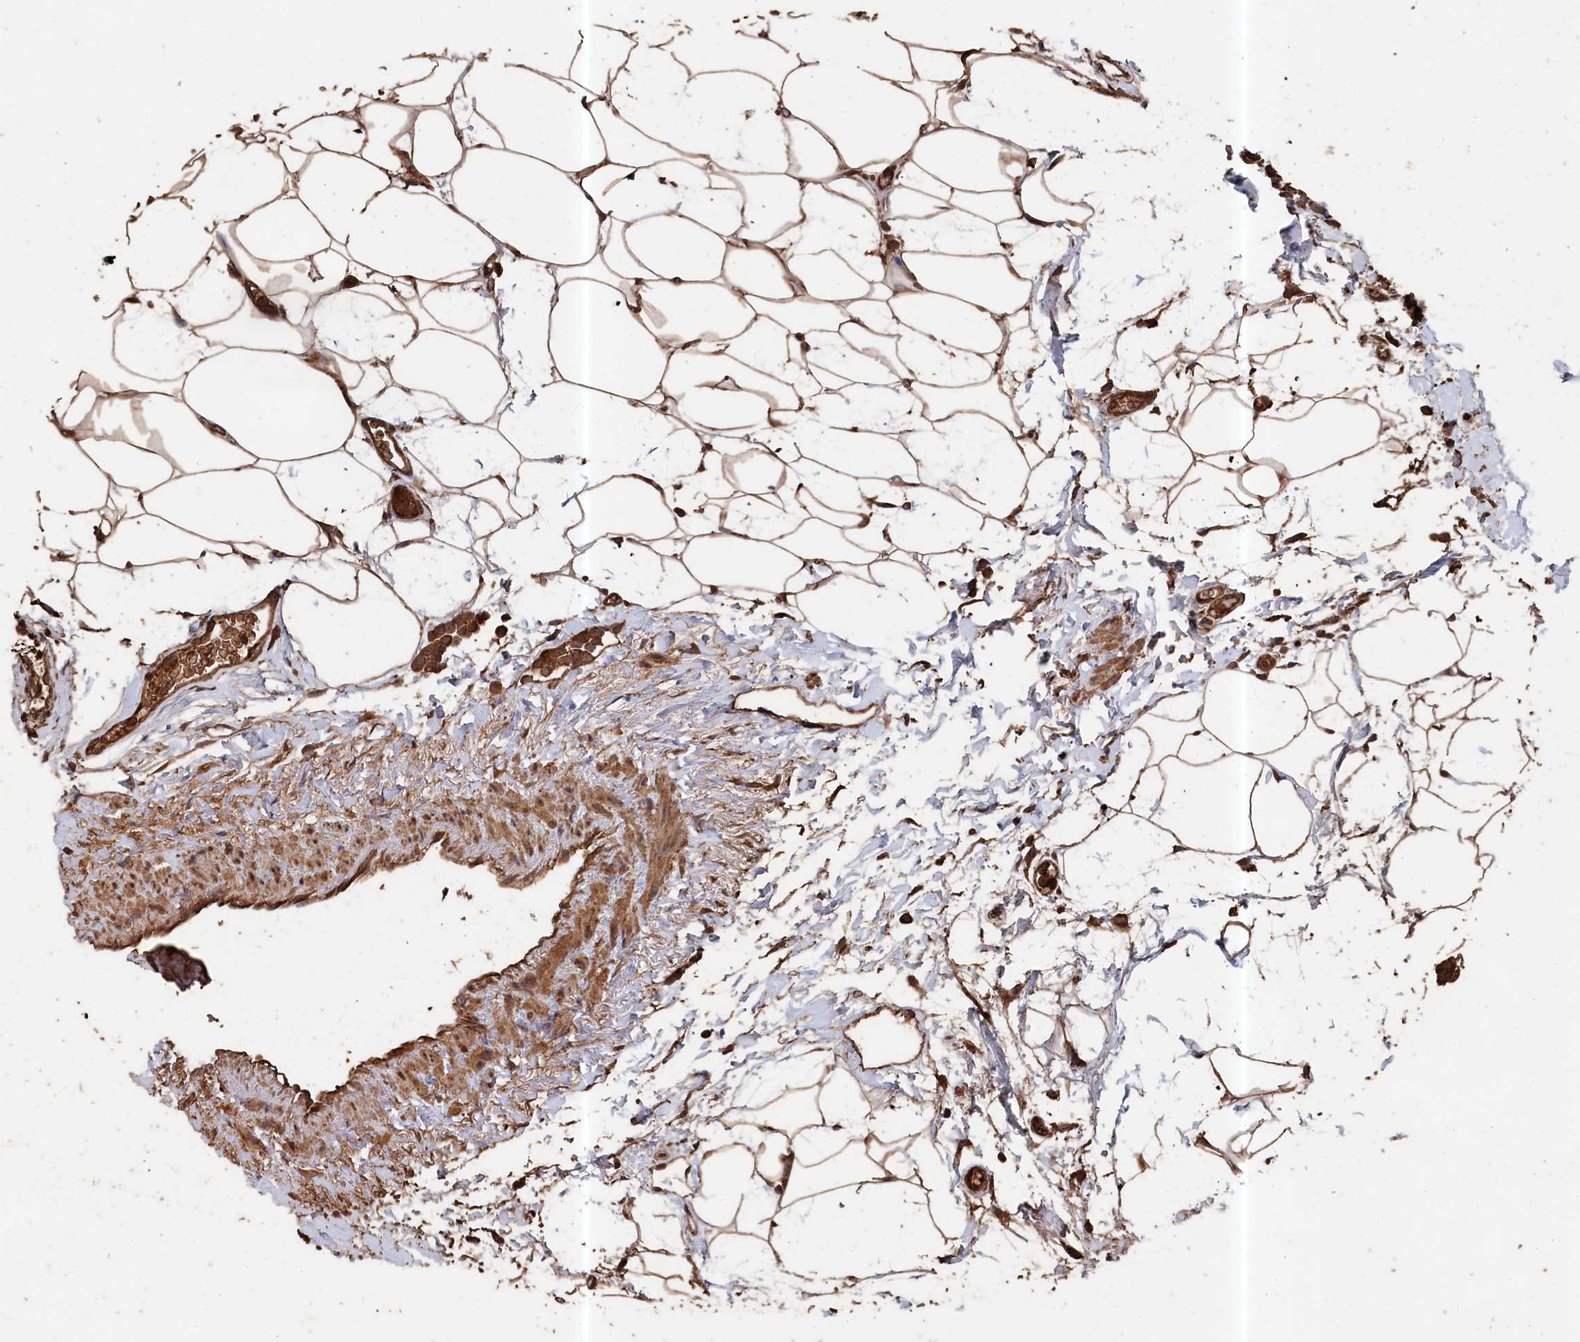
{"staining": {"intensity": "strong", "quantity": ">75%", "location": "cytoplasmic/membranous"}, "tissue": "breast cancer", "cell_type": "Tumor cells", "image_type": "cancer", "snomed": [{"axis": "morphology", "description": "Lobular carcinoma"}, {"axis": "topography", "description": "Breast"}], "caption": "Strong cytoplasmic/membranous expression for a protein is seen in about >75% of tumor cells of lobular carcinoma (breast) using immunohistochemistry.", "gene": "SNX33", "patient": {"sex": "female", "age": 58}}